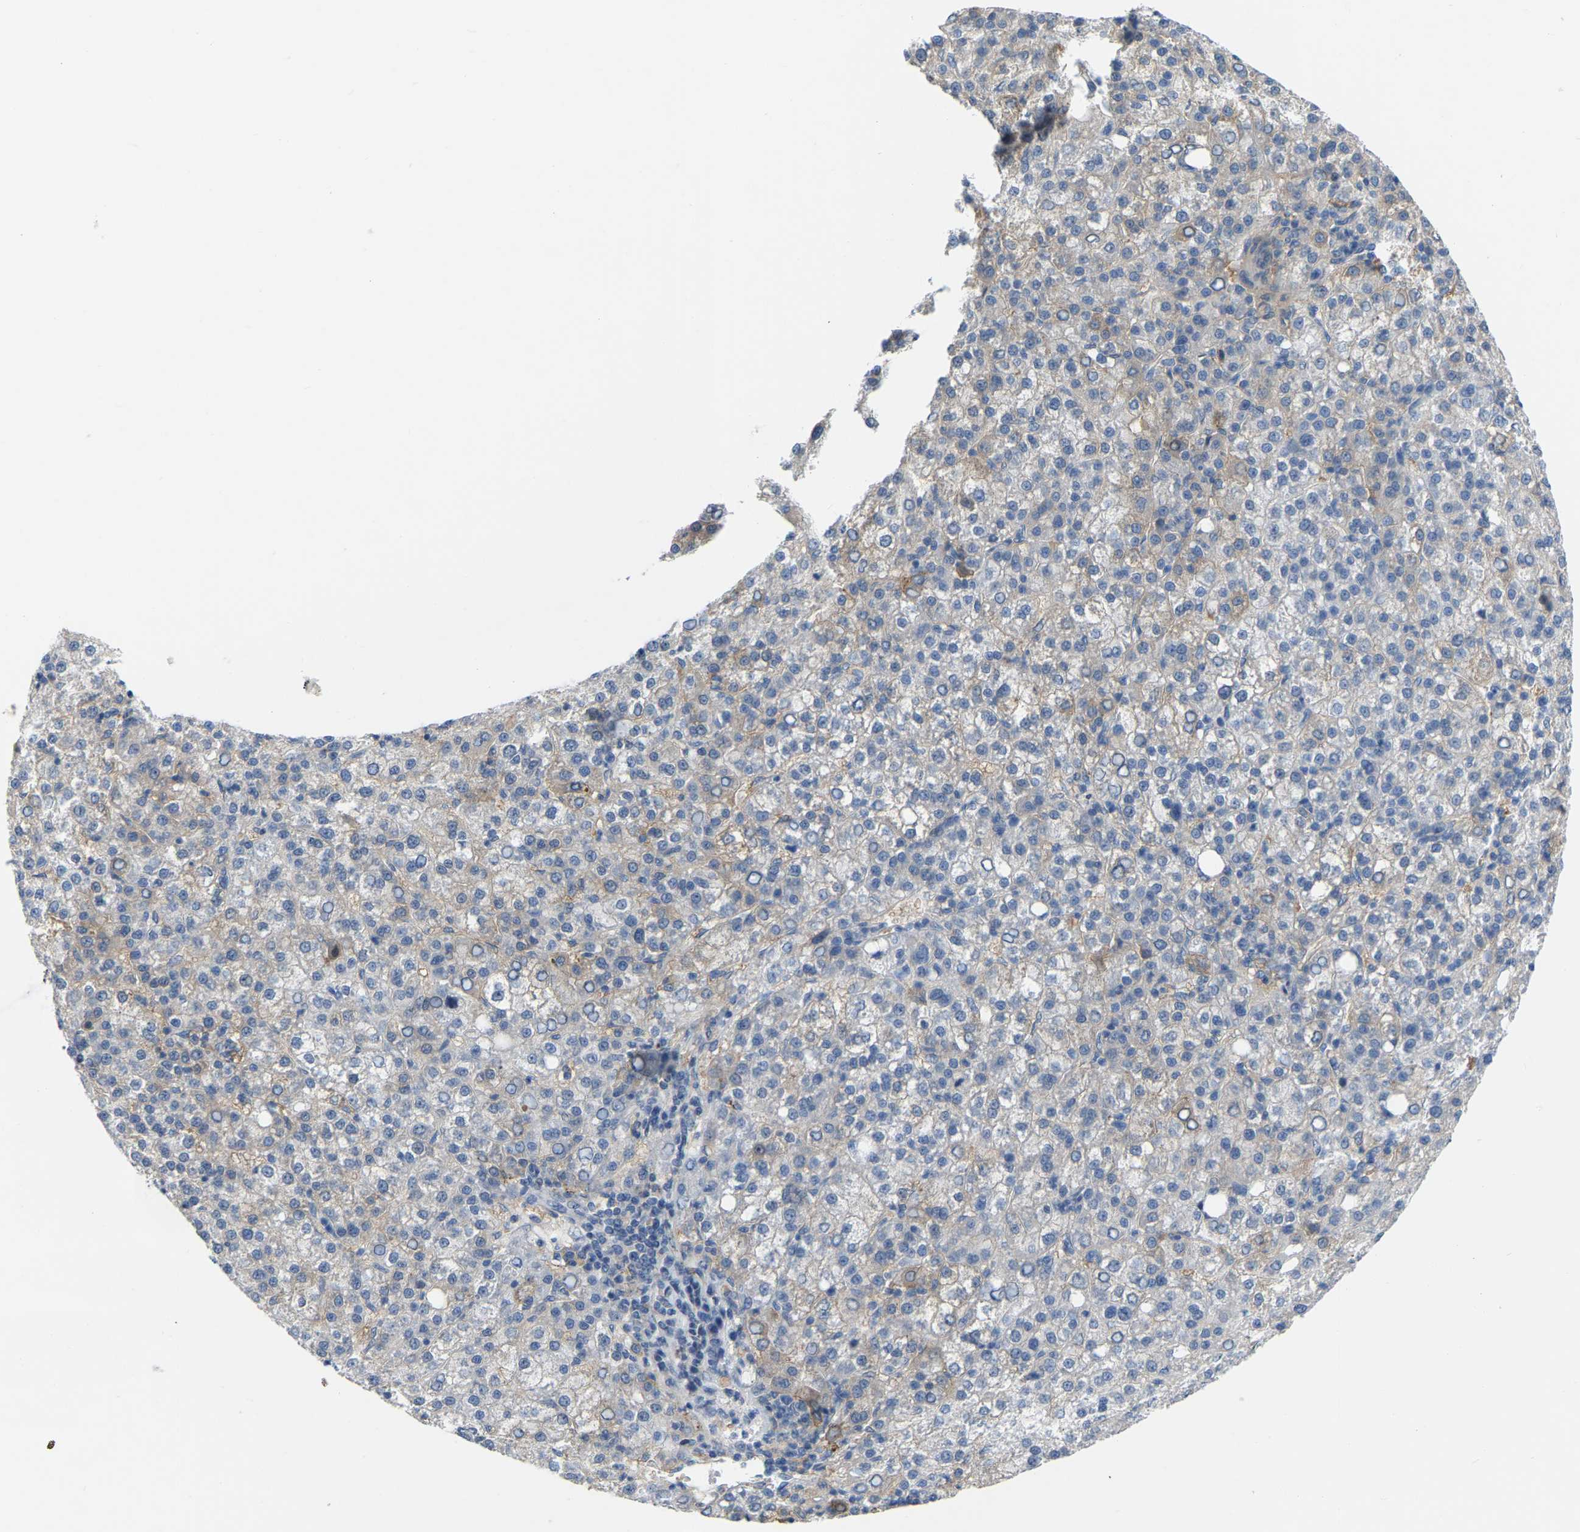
{"staining": {"intensity": "weak", "quantity": "<25%", "location": "cytoplasmic/membranous"}, "tissue": "liver cancer", "cell_type": "Tumor cells", "image_type": "cancer", "snomed": [{"axis": "morphology", "description": "Carcinoma, Hepatocellular, NOS"}, {"axis": "topography", "description": "Liver"}], "caption": "This image is of hepatocellular carcinoma (liver) stained with immunohistochemistry (IHC) to label a protein in brown with the nuclei are counter-stained blue. There is no positivity in tumor cells.", "gene": "ABTB2", "patient": {"sex": "female", "age": 58}}